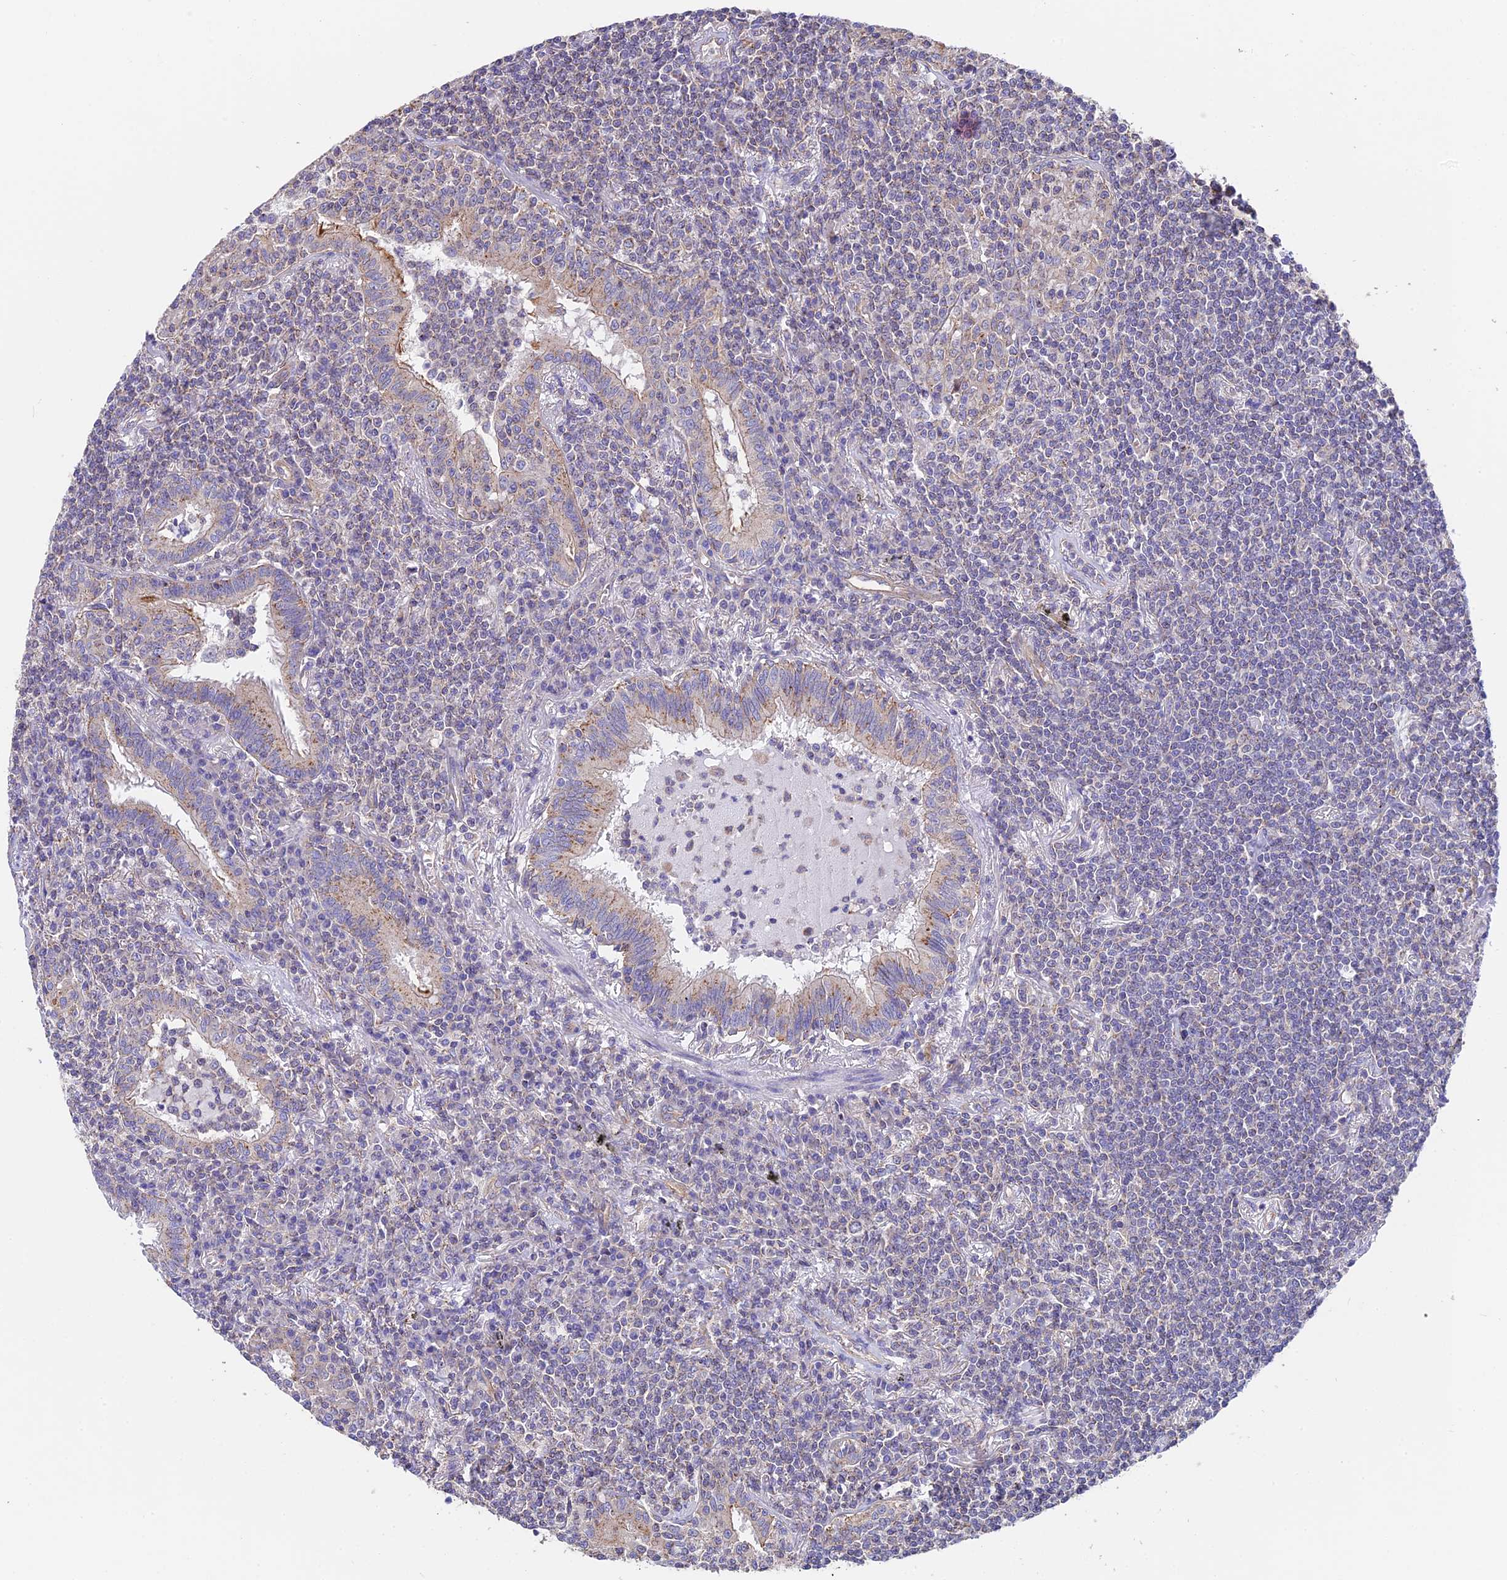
{"staining": {"intensity": "negative", "quantity": "none", "location": "none"}, "tissue": "lymphoma", "cell_type": "Tumor cells", "image_type": "cancer", "snomed": [{"axis": "morphology", "description": "Malignant lymphoma, non-Hodgkin's type, Low grade"}, {"axis": "topography", "description": "Lung"}], "caption": "Lymphoma was stained to show a protein in brown. There is no significant expression in tumor cells.", "gene": "QRFP", "patient": {"sex": "female", "age": 71}}